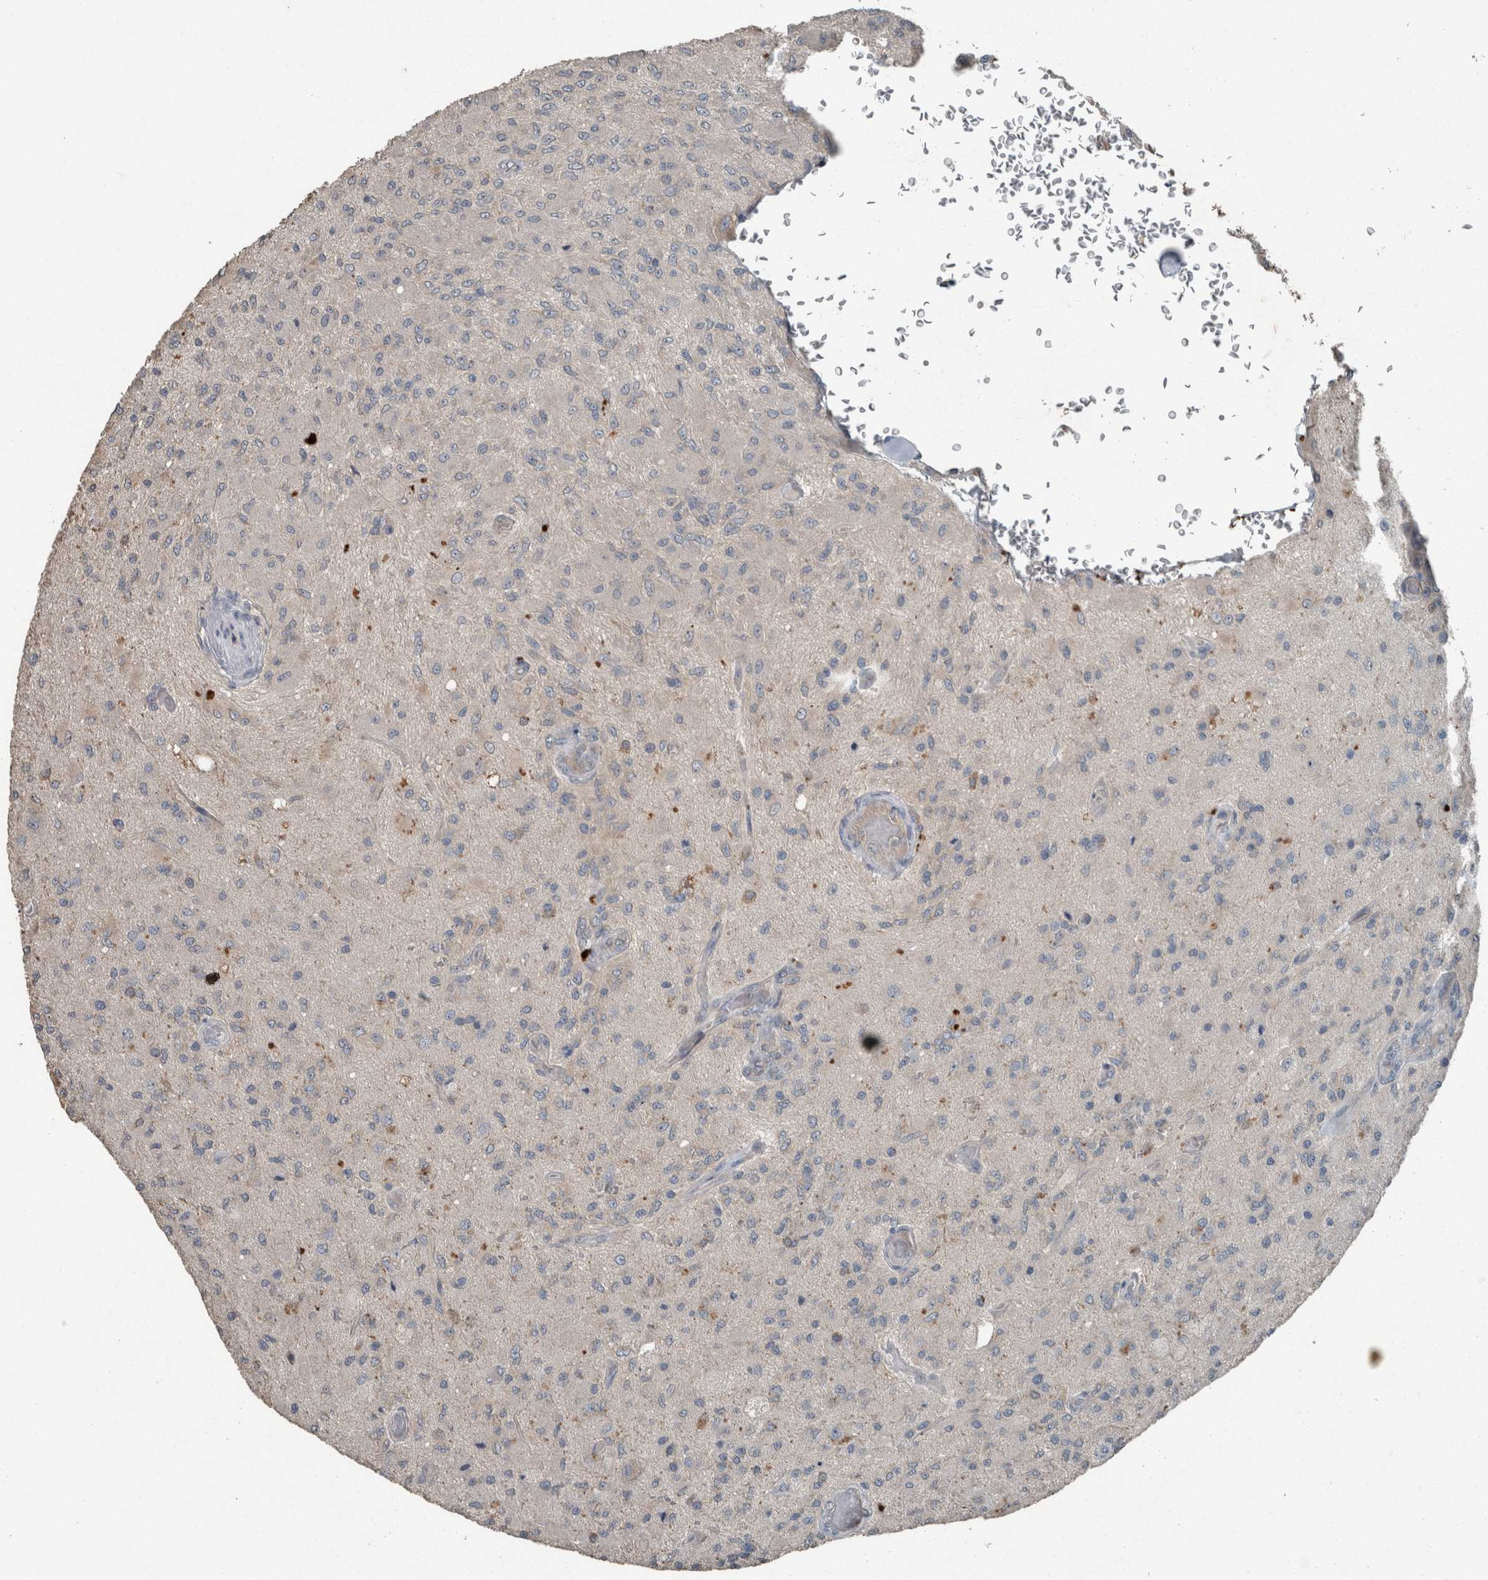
{"staining": {"intensity": "negative", "quantity": "none", "location": "none"}, "tissue": "glioma", "cell_type": "Tumor cells", "image_type": "cancer", "snomed": [{"axis": "morphology", "description": "Normal tissue, NOS"}, {"axis": "morphology", "description": "Glioma, malignant, High grade"}, {"axis": "topography", "description": "Cerebral cortex"}], "caption": "Glioma stained for a protein using immunohistochemistry (IHC) displays no positivity tumor cells.", "gene": "KNTC1", "patient": {"sex": "male", "age": 77}}